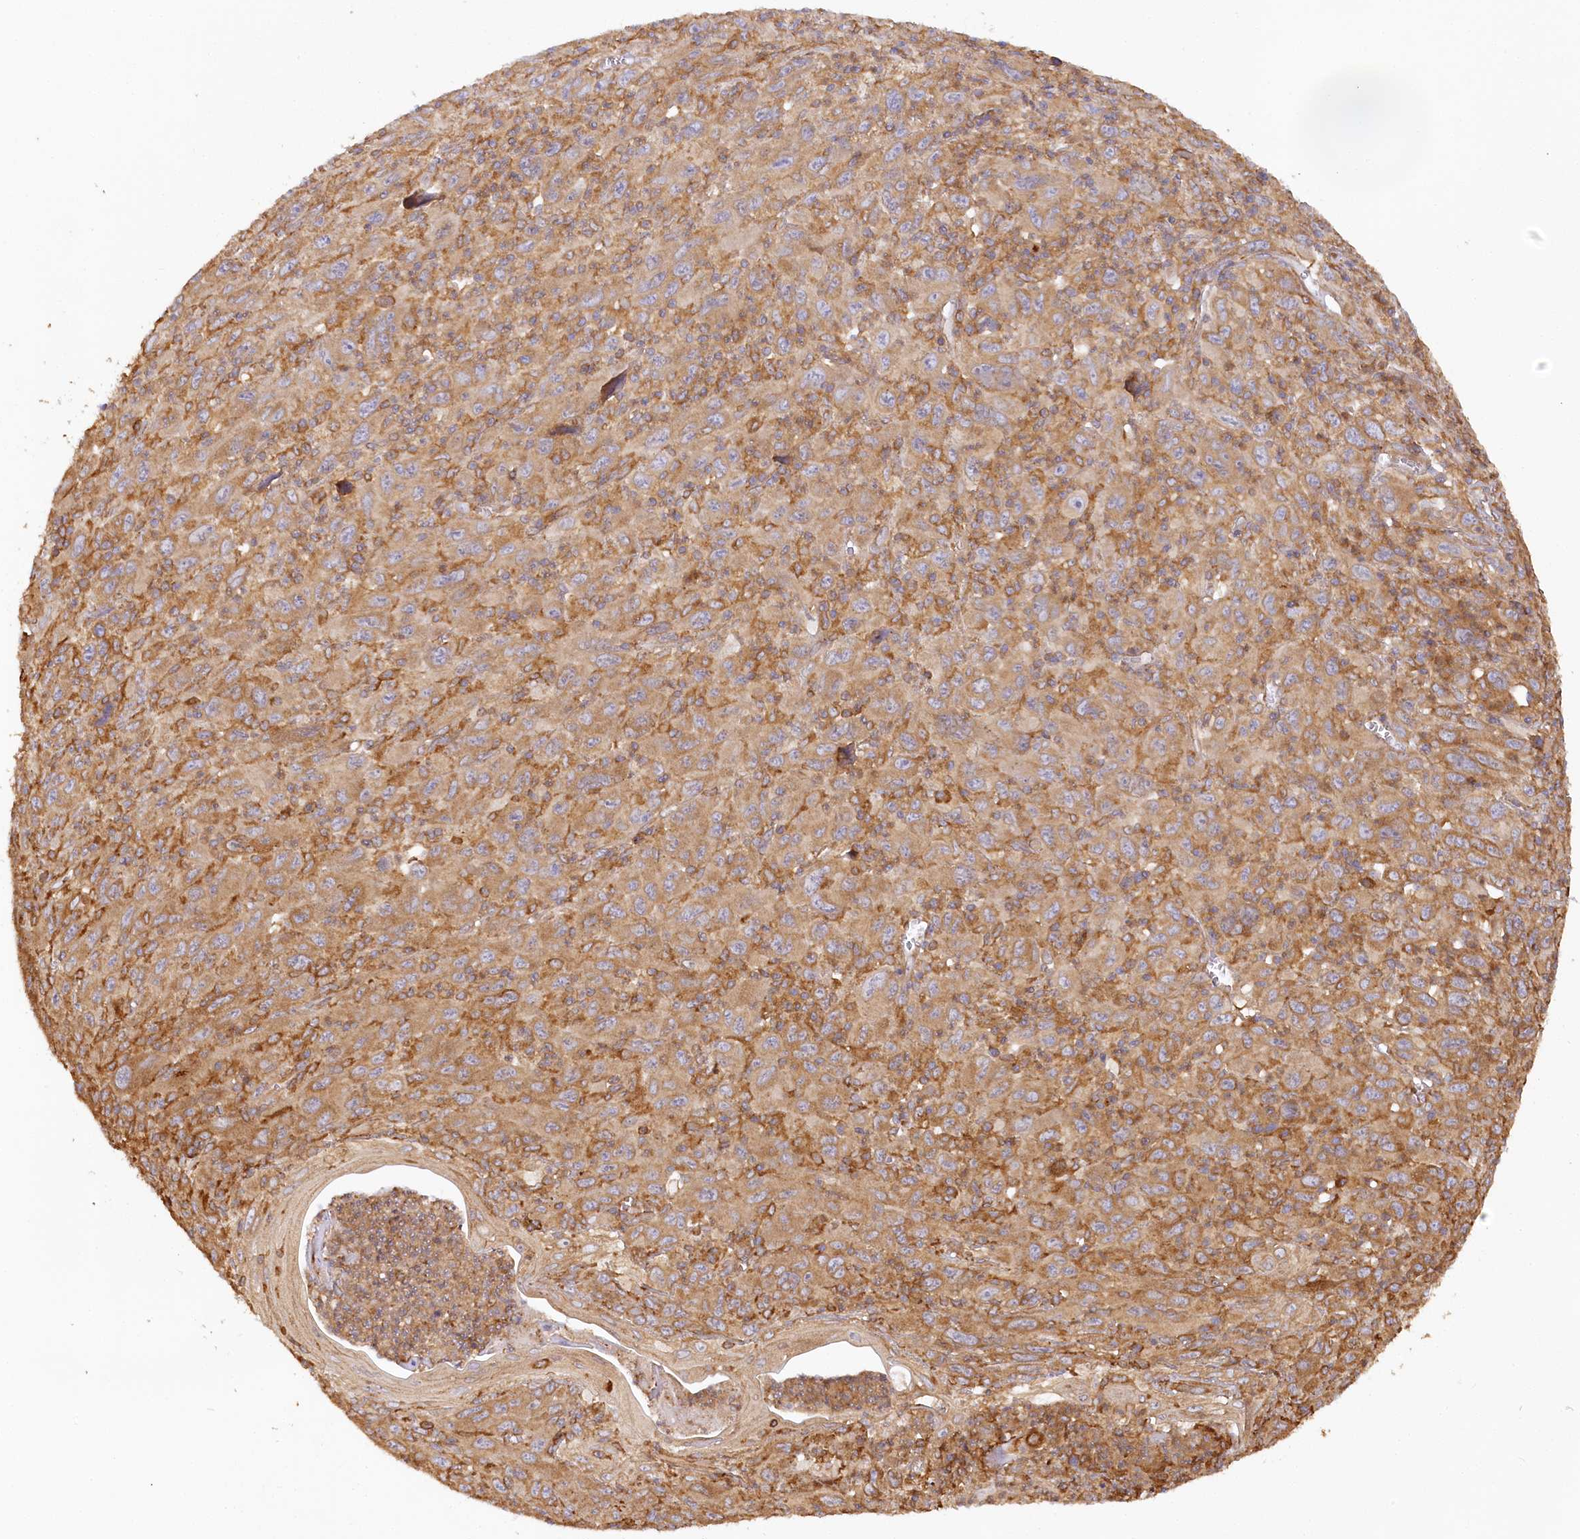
{"staining": {"intensity": "moderate", "quantity": ">75%", "location": "cytoplasmic/membranous"}, "tissue": "melanoma", "cell_type": "Tumor cells", "image_type": "cancer", "snomed": [{"axis": "morphology", "description": "Malignant melanoma, Metastatic site"}, {"axis": "topography", "description": "Skin"}], "caption": "Malignant melanoma (metastatic site) stained for a protein (brown) exhibits moderate cytoplasmic/membranous positive positivity in about >75% of tumor cells.", "gene": "ACAP2", "patient": {"sex": "female", "age": 56}}